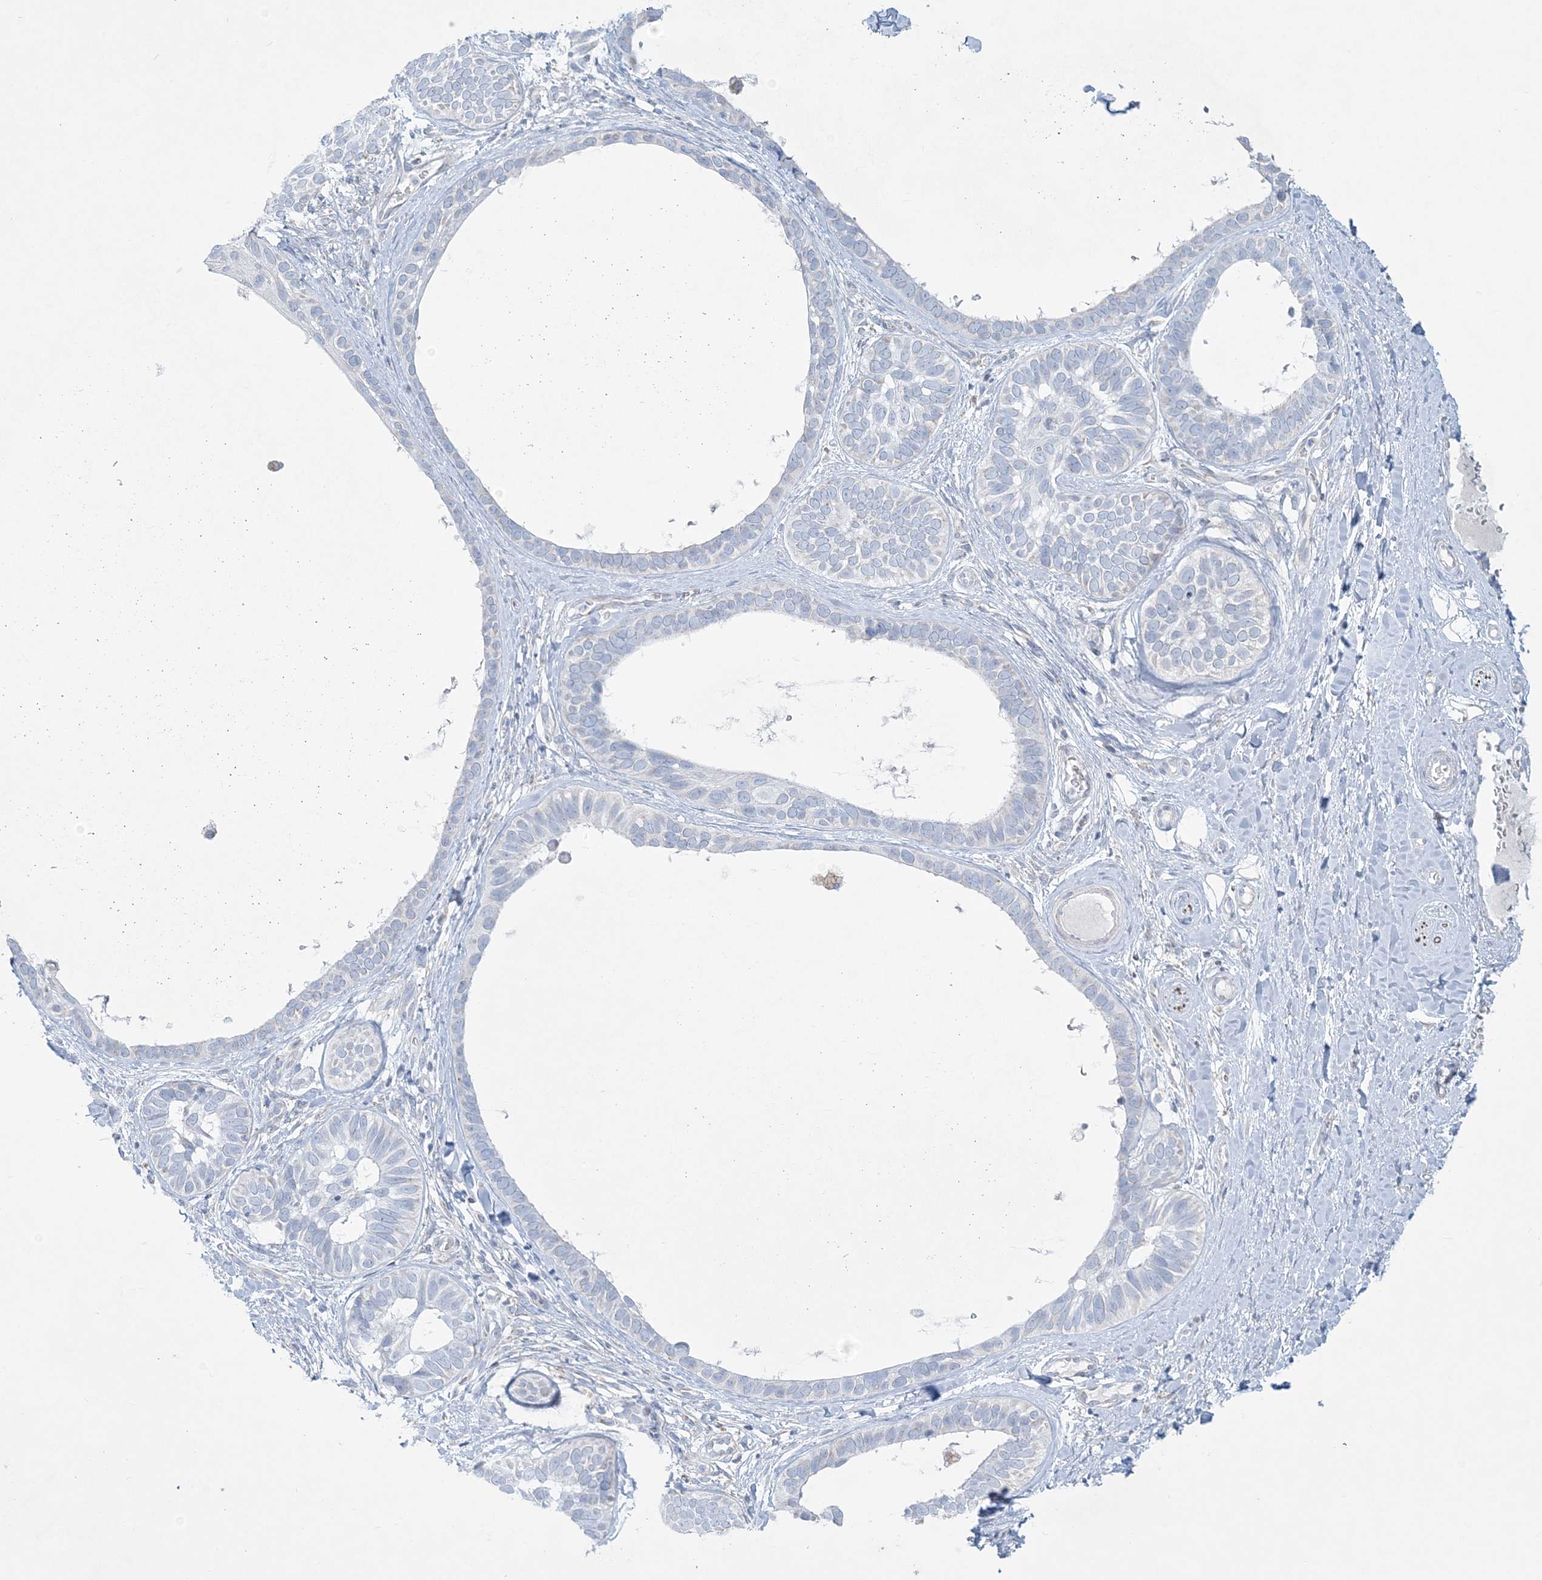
{"staining": {"intensity": "negative", "quantity": "none", "location": "none"}, "tissue": "skin cancer", "cell_type": "Tumor cells", "image_type": "cancer", "snomed": [{"axis": "morphology", "description": "Basal cell carcinoma"}, {"axis": "topography", "description": "Skin"}], "caption": "Tumor cells are negative for protein expression in human basal cell carcinoma (skin). (DAB IHC, high magnification).", "gene": "TBC1D7", "patient": {"sex": "male", "age": 62}}